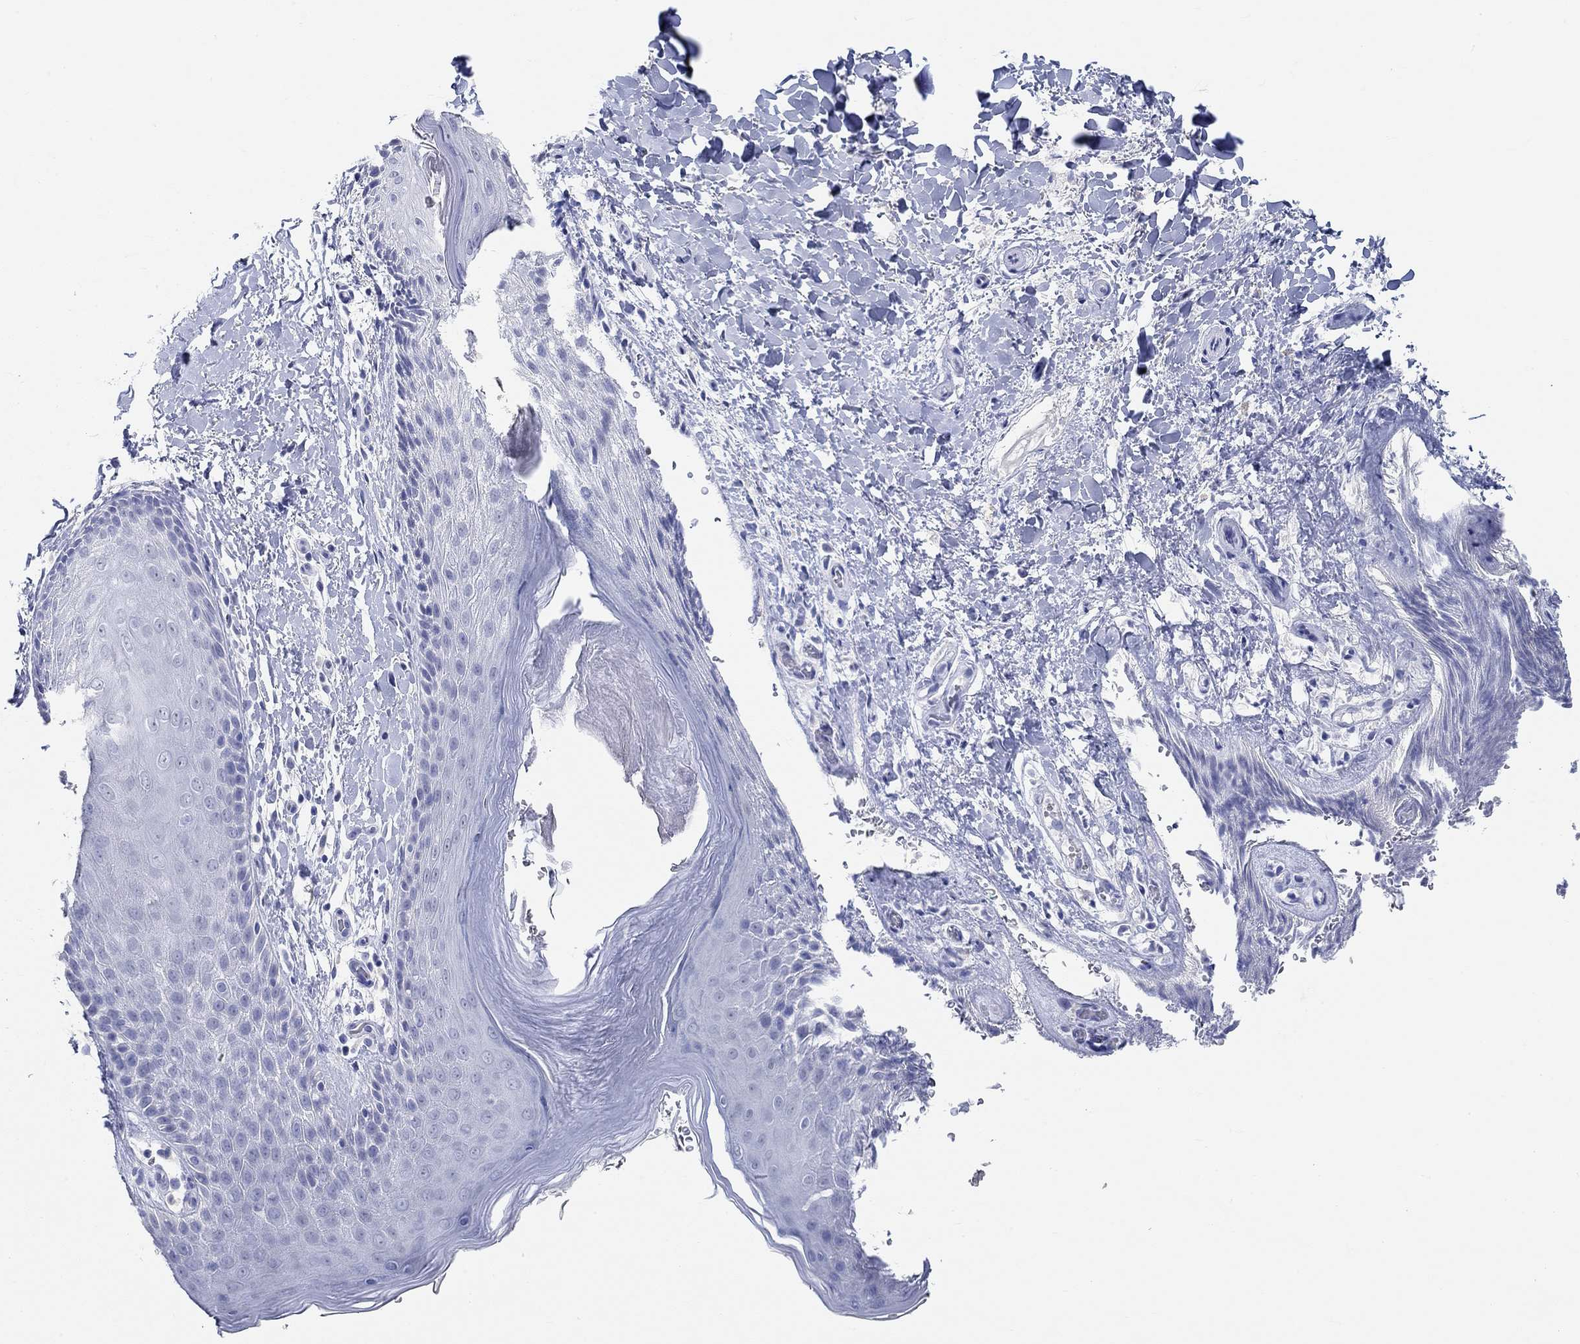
{"staining": {"intensity": "negative", "quantity": "none", "location": "none"}, "tissue": "skin", "cell_type": "Epidermal cells", "image_type": "normal", "snomed": [{"axis": "morphology", "description": "Normal tissue, NOS"}, {"axis": "topography", "description": "Anal"}], "caption": "This is an immunohistochemistry (IHC) histopathology image of unremarkable human skin. There is no positivity in epidermal cells.", "gene": "GRIA3", "patient": {"sex": "male", "age": 36}}